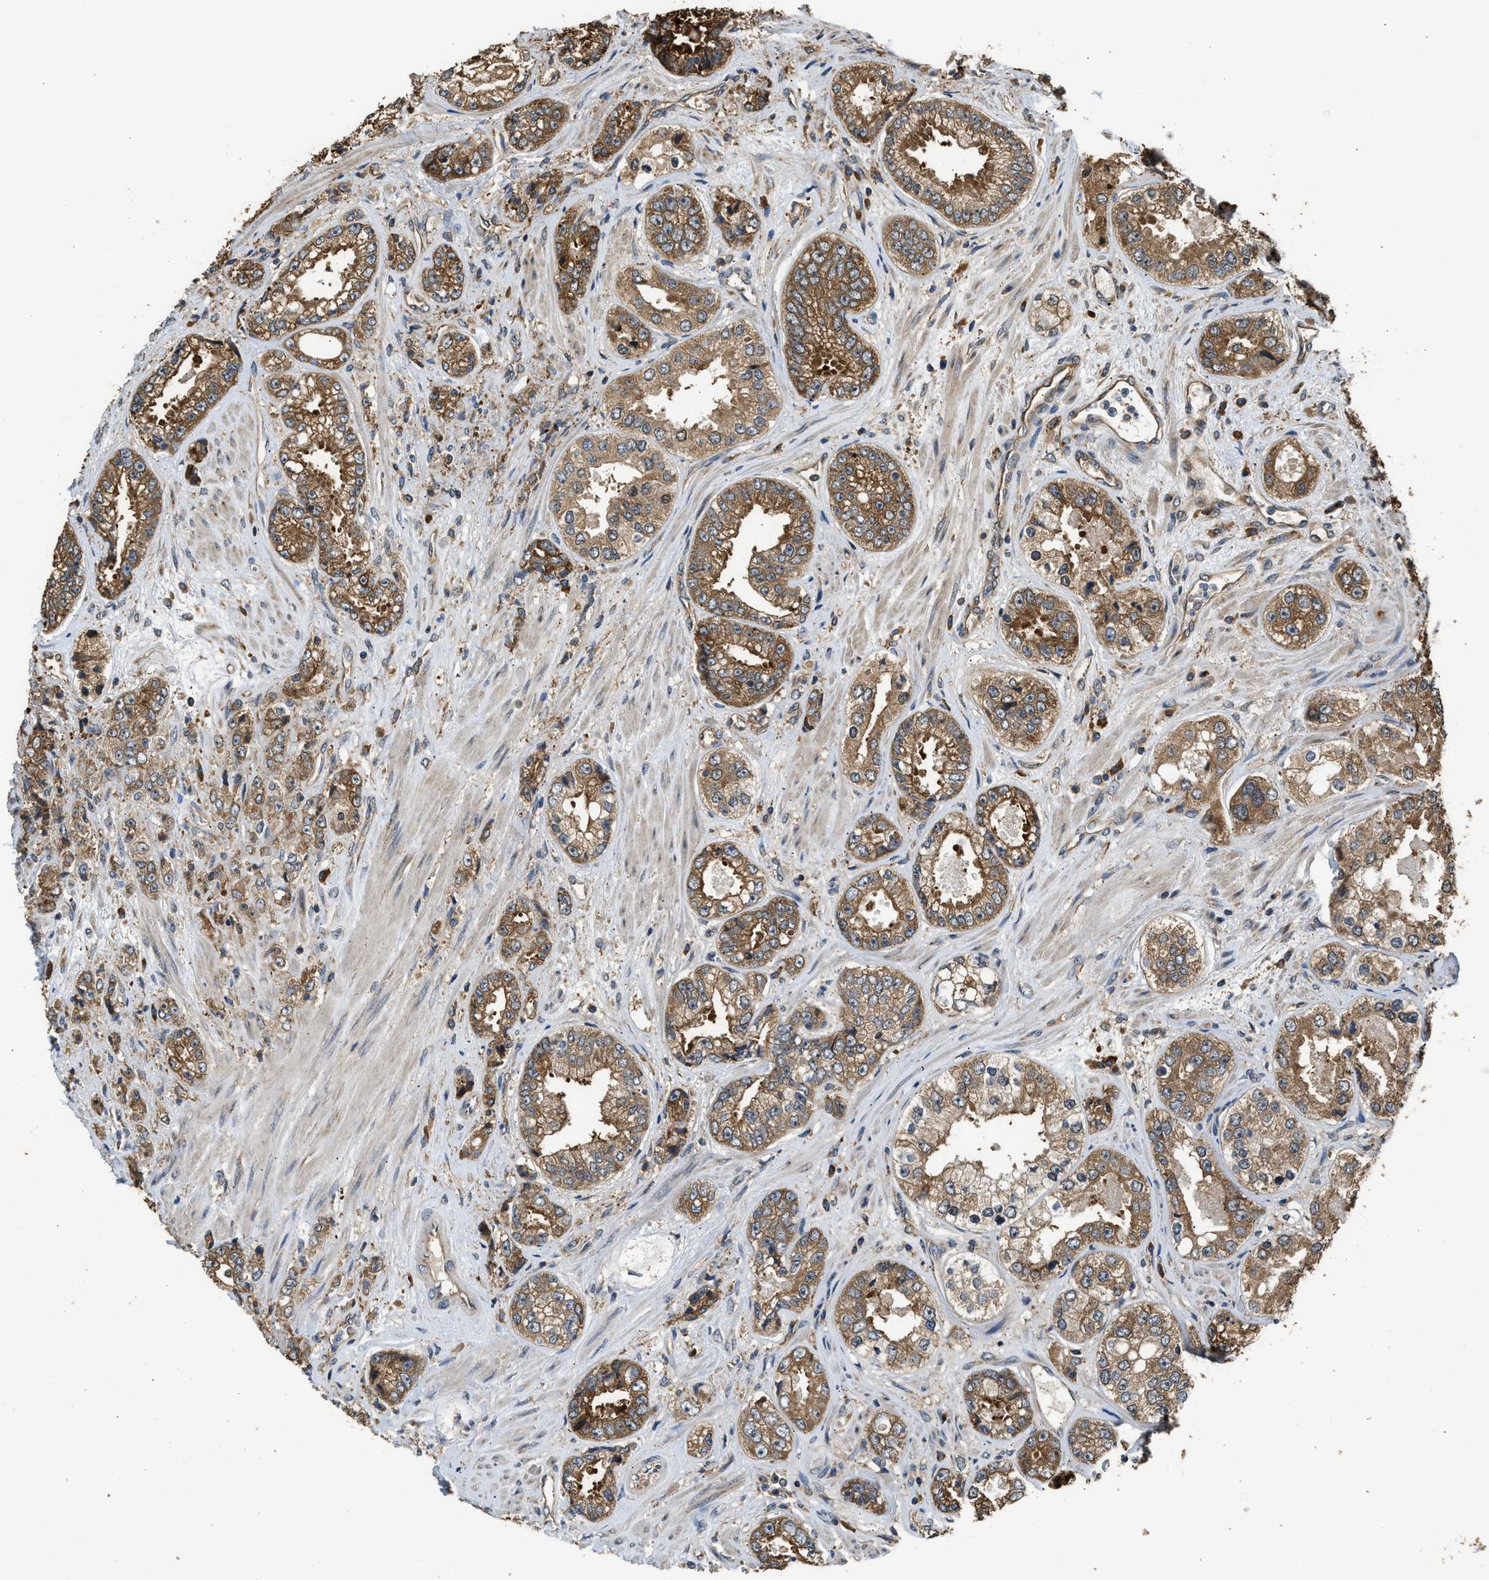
{"staining": {"intensity": "moderate", "quantity": ">75%", "location": "cytoplasmic/membranous"}, "tissue": "prostate cancer", "cell_type": "Tumor cells", "image_type": "cancer", "snomed": [{"axis": "morphology", "description": "Adenocarcinoma, High grade"}, {"axis": "topography", "description": "Prostate"}], "caption": "IHC image of prostate cancer (high-grade adenocarcinoma) stained for a protein (brown), which reveals medium levels of moderate cytoplasmic/membranous expression in about >75% of tumor cells.", "gene": "SLC36A4", "patient": {"sex": "male", "age": 61}}